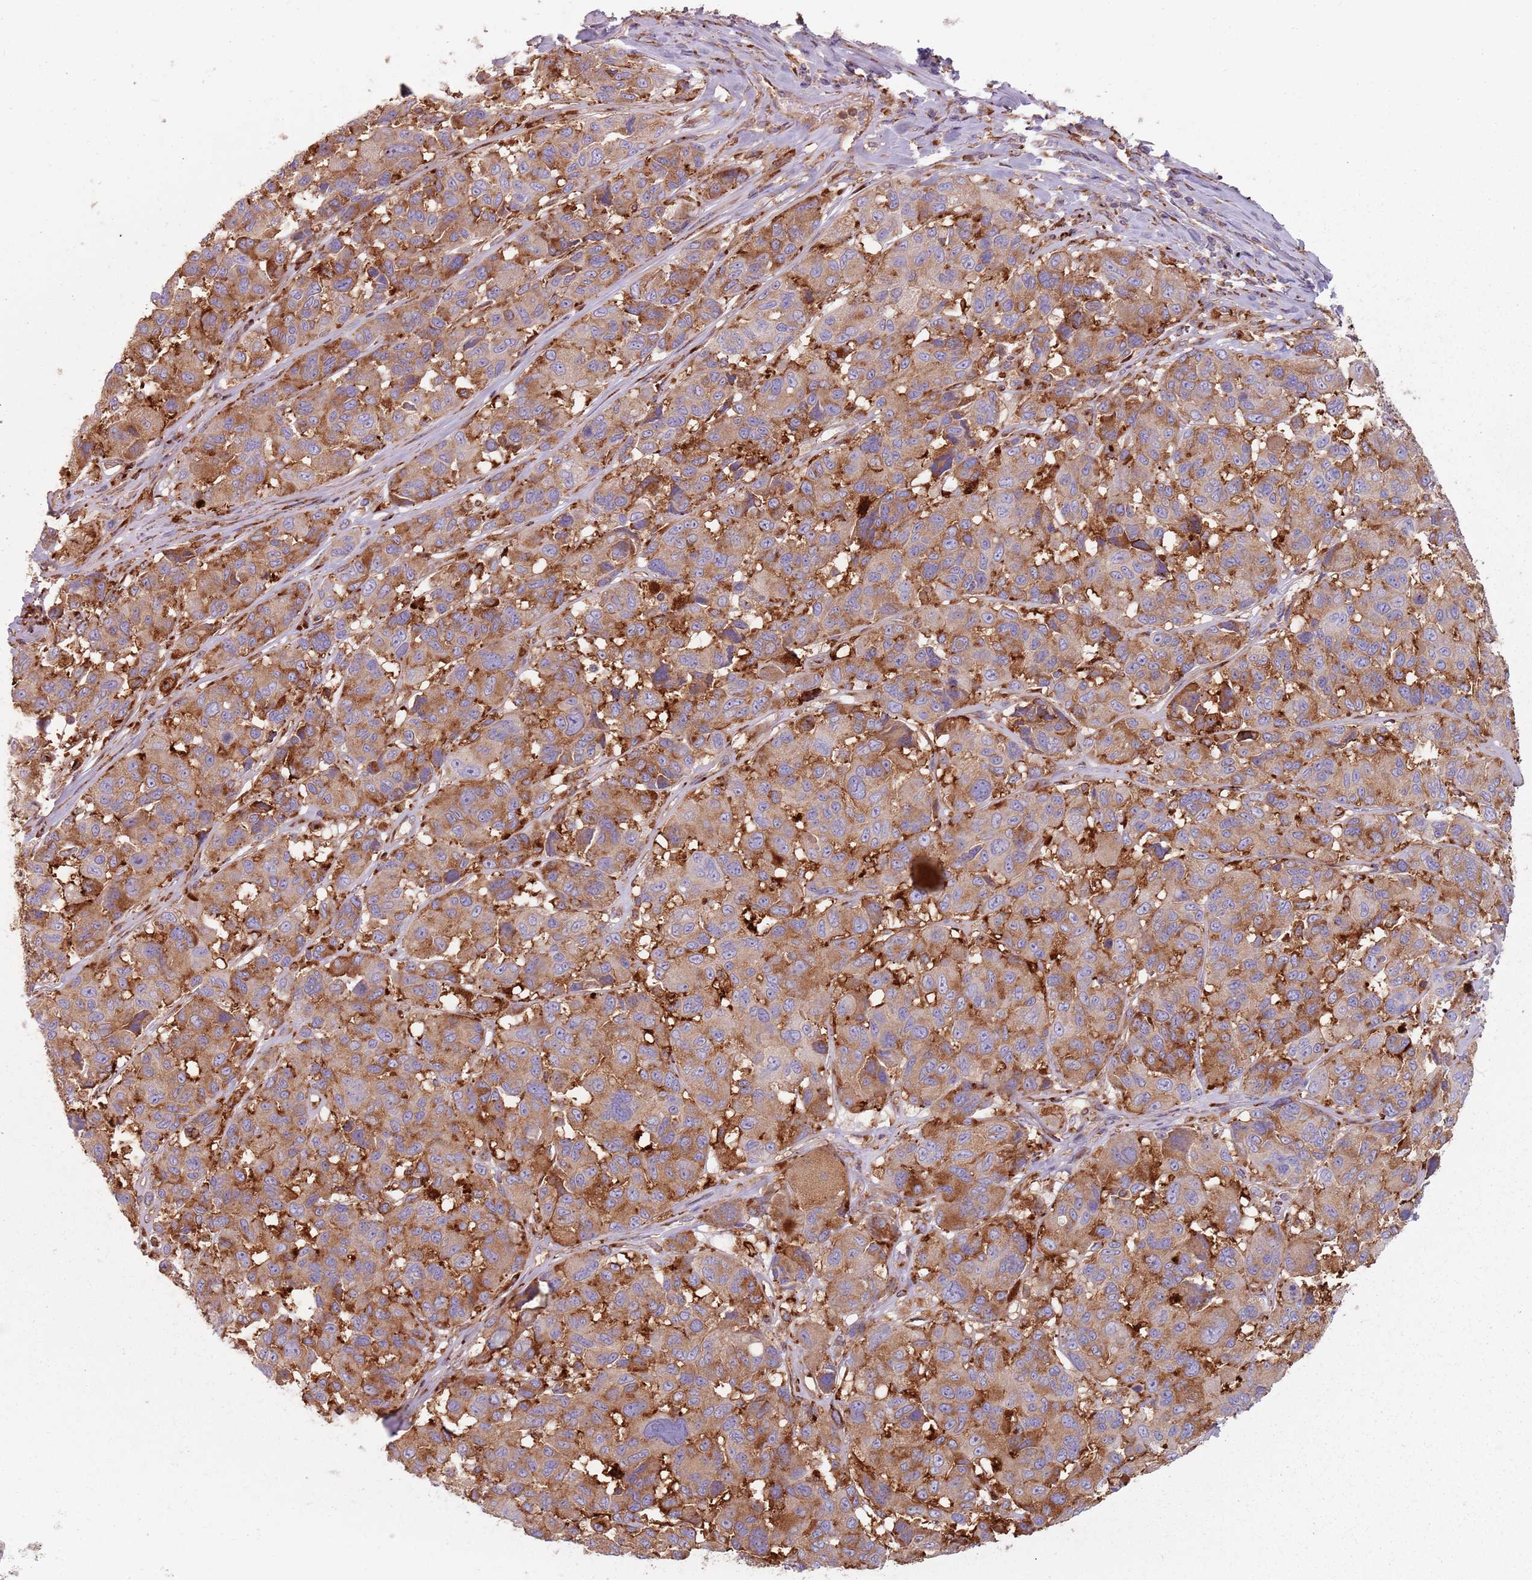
{"staining": {"intensity": "moderate", "quantity": ">75%", "location": "cytoplasmic/membranous"}, "tissue": "melanoma", "cell_type": "Tumor cells", "image_type": "cancer", "snomed": [{"axis": "morphology", "description": "Malignant melanoma, NOS"}, {"axis": "topography", "description": "Skin"}], "caption": "IHC histopathology image of neoplastic tissue: human malignant melanoma stained using immunohistochemistry exhibits medium levels of moderate protein expression localized specifically in the cytoplasmic/membranous of tumor cells, appearing as a cytoplasmic/membranous brown color.", "gene": "TPD52L2", "patient": {"sex": "female", "age": 66}}